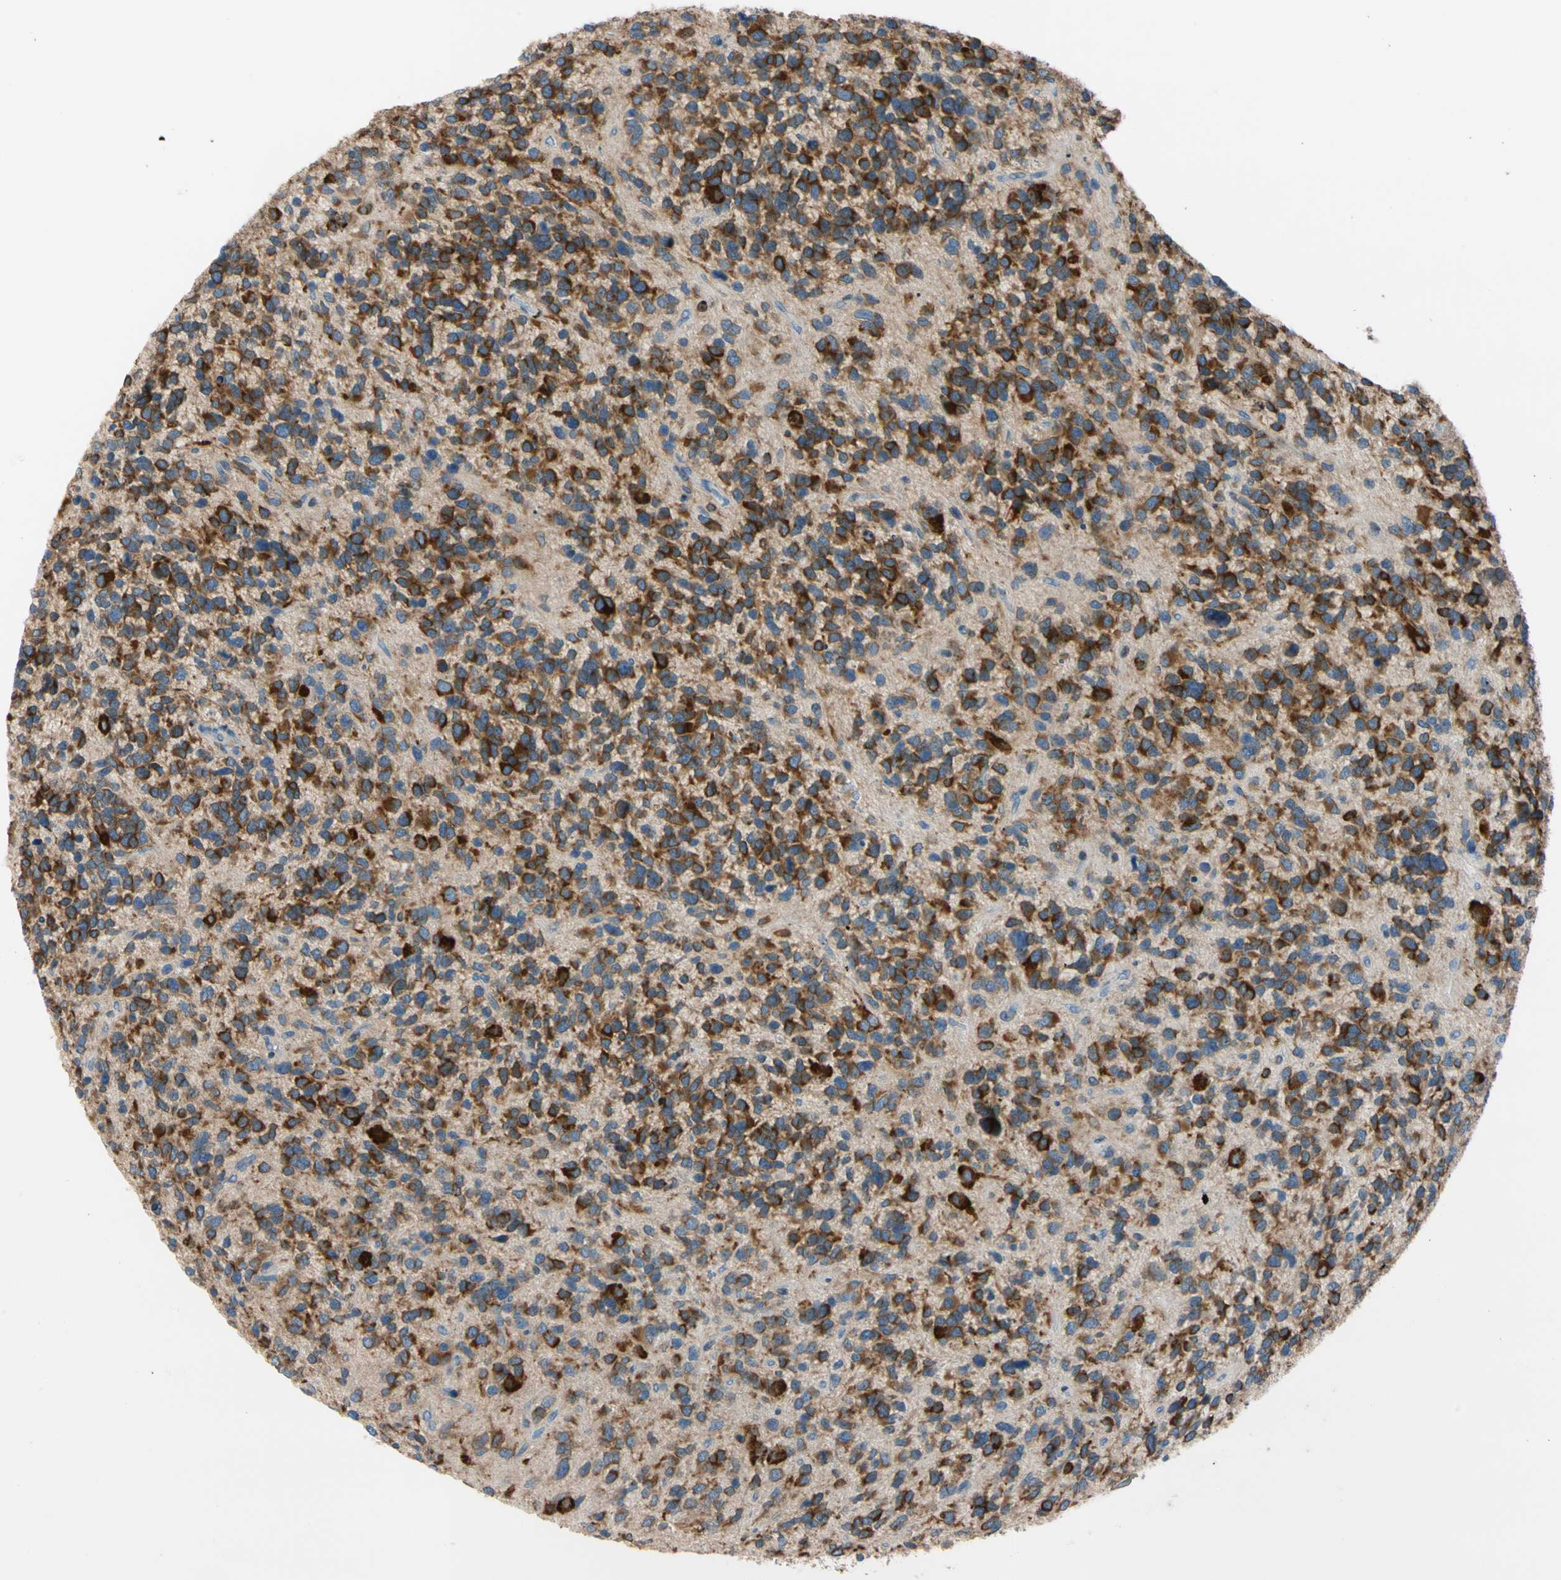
{"staining": {"intensity": "strong", "quantity": ">75%", "location": "cytoplasmic/membranous"}, "tissue": "glioma", "cell_type": "Tumor cells", "image_type": "cancer", "snomed": [{"axis": "morphology", "description": "Glioma, malignant, High grade"}, {"axis": "topography", "description": "Brain"}], "caption": "Strong cytoplasmic/membranous staining for a protein is identified in about >75% of tumor cells of high-grade glioma (malignant) using immunohistochemistry (IHC).", "gene": "LRPAP1", "patient": {"sex": "female", "age": 58}}